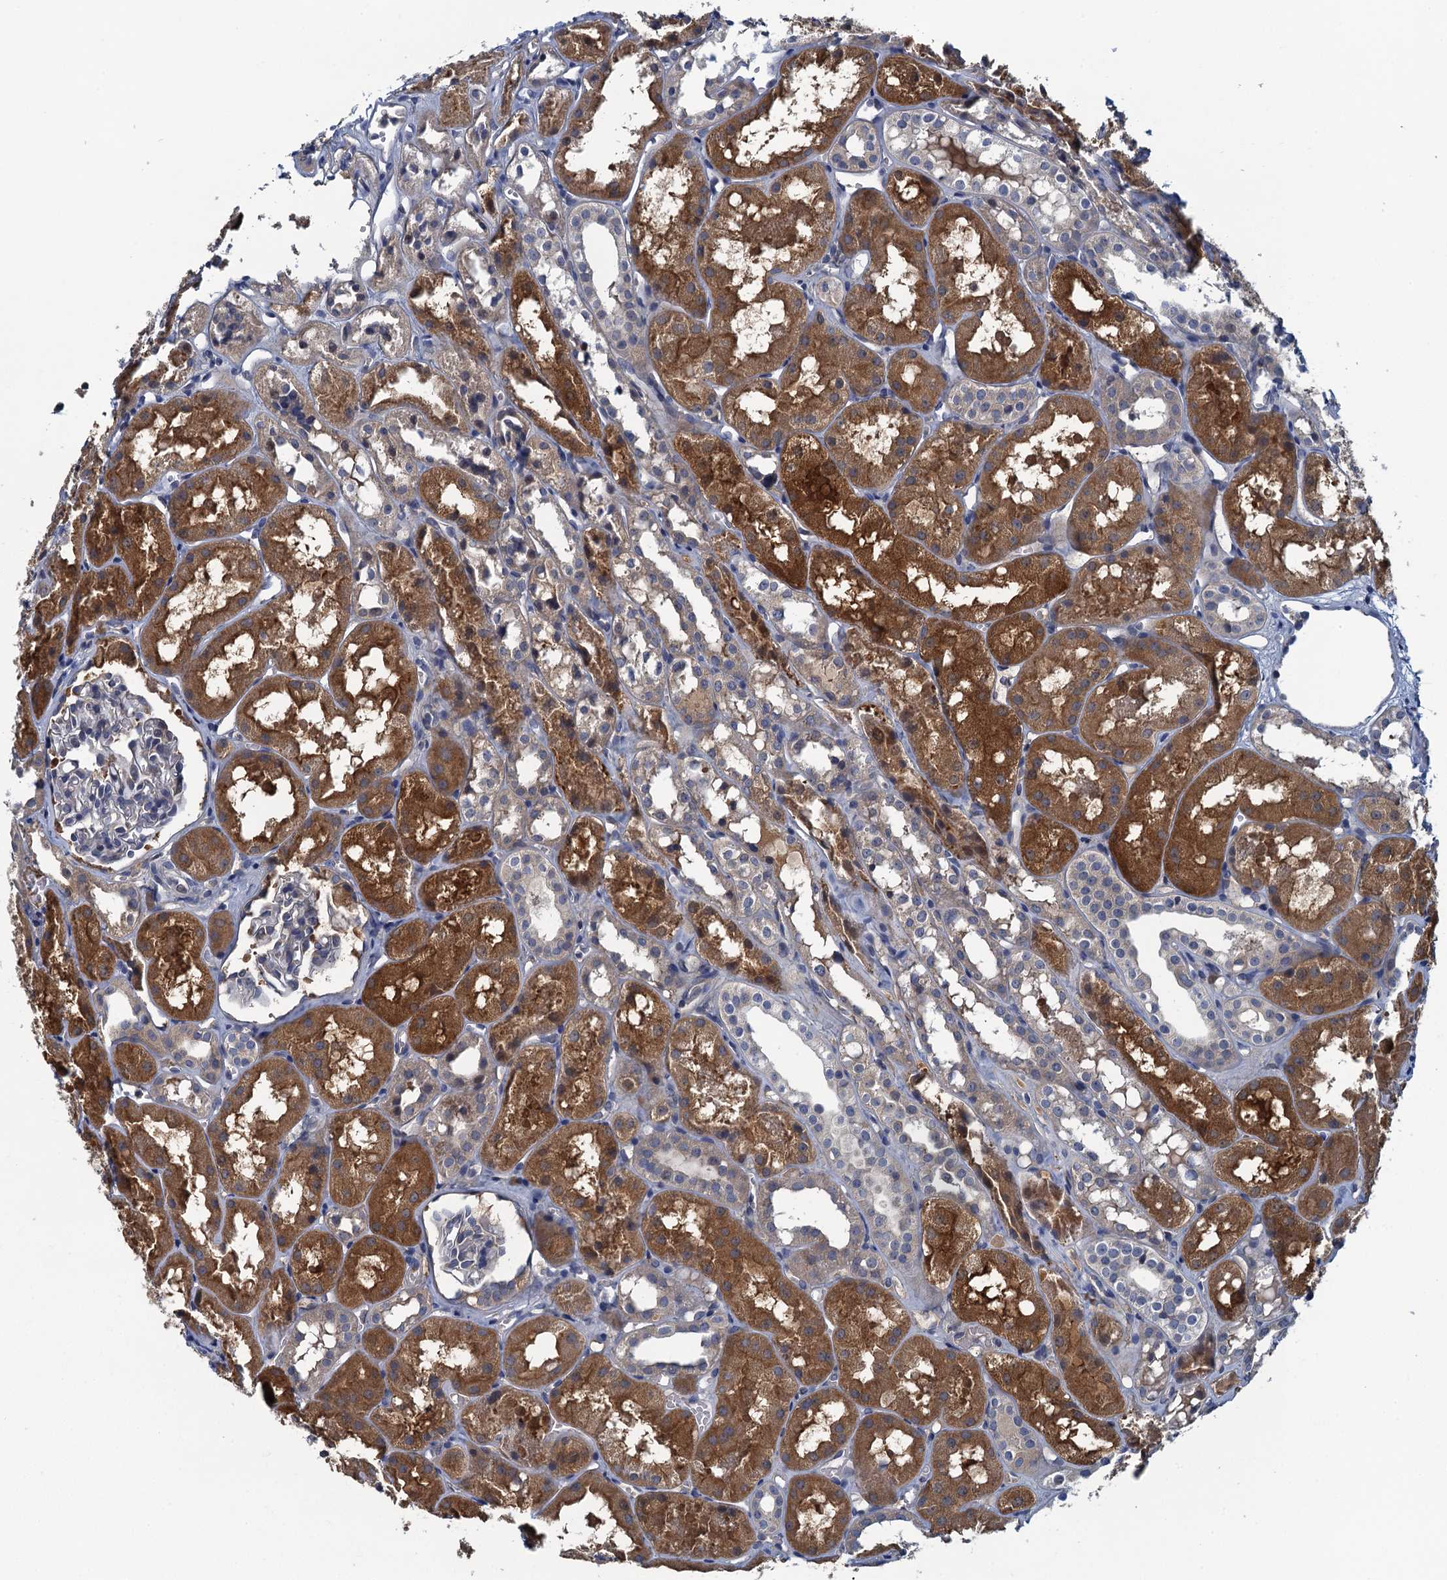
{"staining": {"intensity": "negative", "quantity": "none", "location": "none"}, "tissue": "kidney", "cell_type": "Cells in glomeruli", "image_type": "normal", "snomed": [{"axis": "morphology", "description": "Normal tissue, NOS"}, {"axis": "topography", "description": "Kidney"}], "caption": "This image is of unremarkable kidney stained with immunohistochemistry (IHC) to label a protein in brown with the nuclei are counter-stained blue. There is no staining in cells in glomeruli.", "gene": "NCKAP1L", "patient": {"sex": "male", "age": 16}}